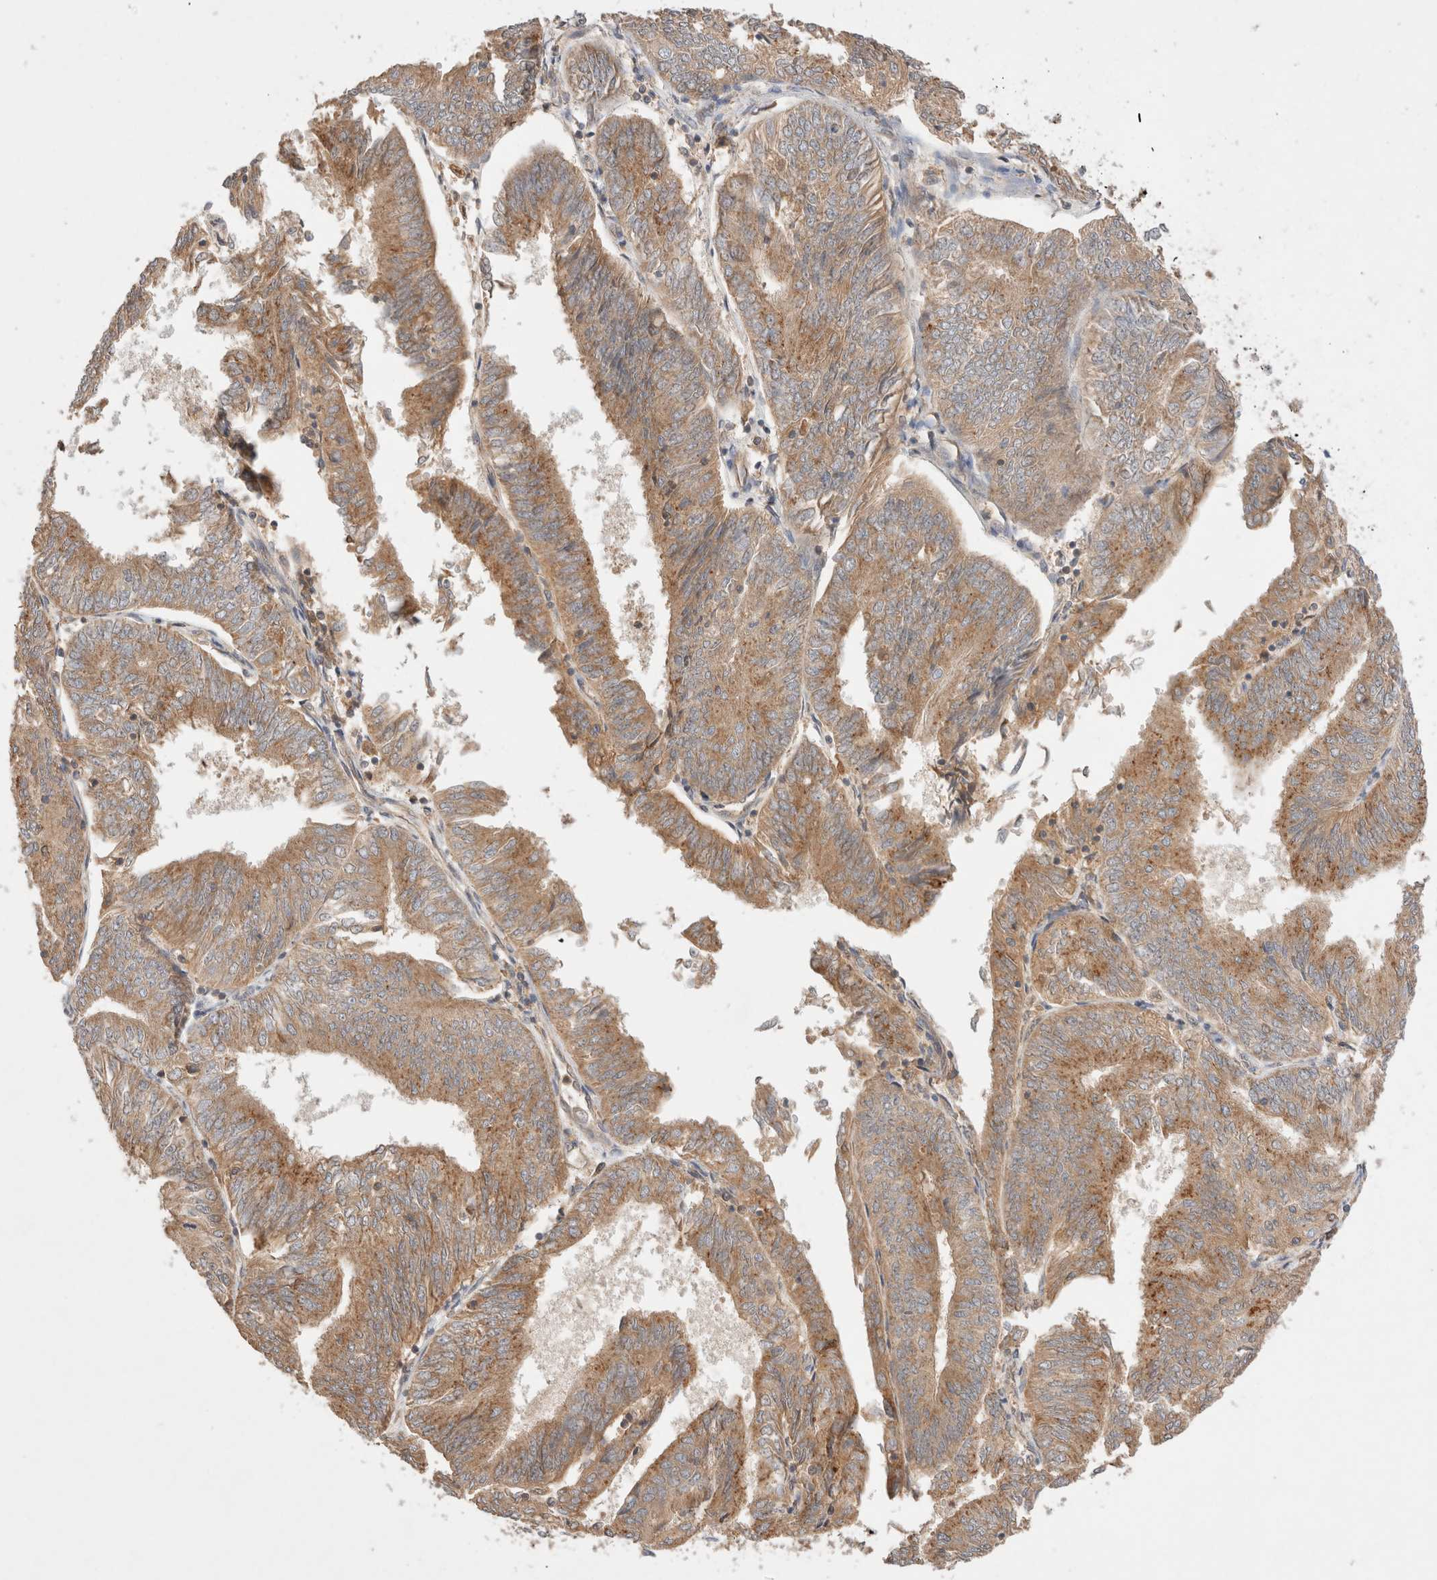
{"staining": {"intensity": "moderate", "quantity": ">75%", "location": "cytoplasmic/membranous"}, "tissue": "endometrial cancer", "cell_type": "Tumor cells", "image_type": "cancer", "snomed": [{"axis": "morphology", "description": "Adenocarcinoma, NOS"}, {"axis": "topography", "description": "Endometrium"}], "caption": "Human endometrial cancer (adenocarcinoma) stained for a protein (brown) reveals moderate cytoplasmic/membranous positive staining in about >75% of tumor cells.", "gene": "CARNMT1", "patient": {"sex": "female", "age": 58}}